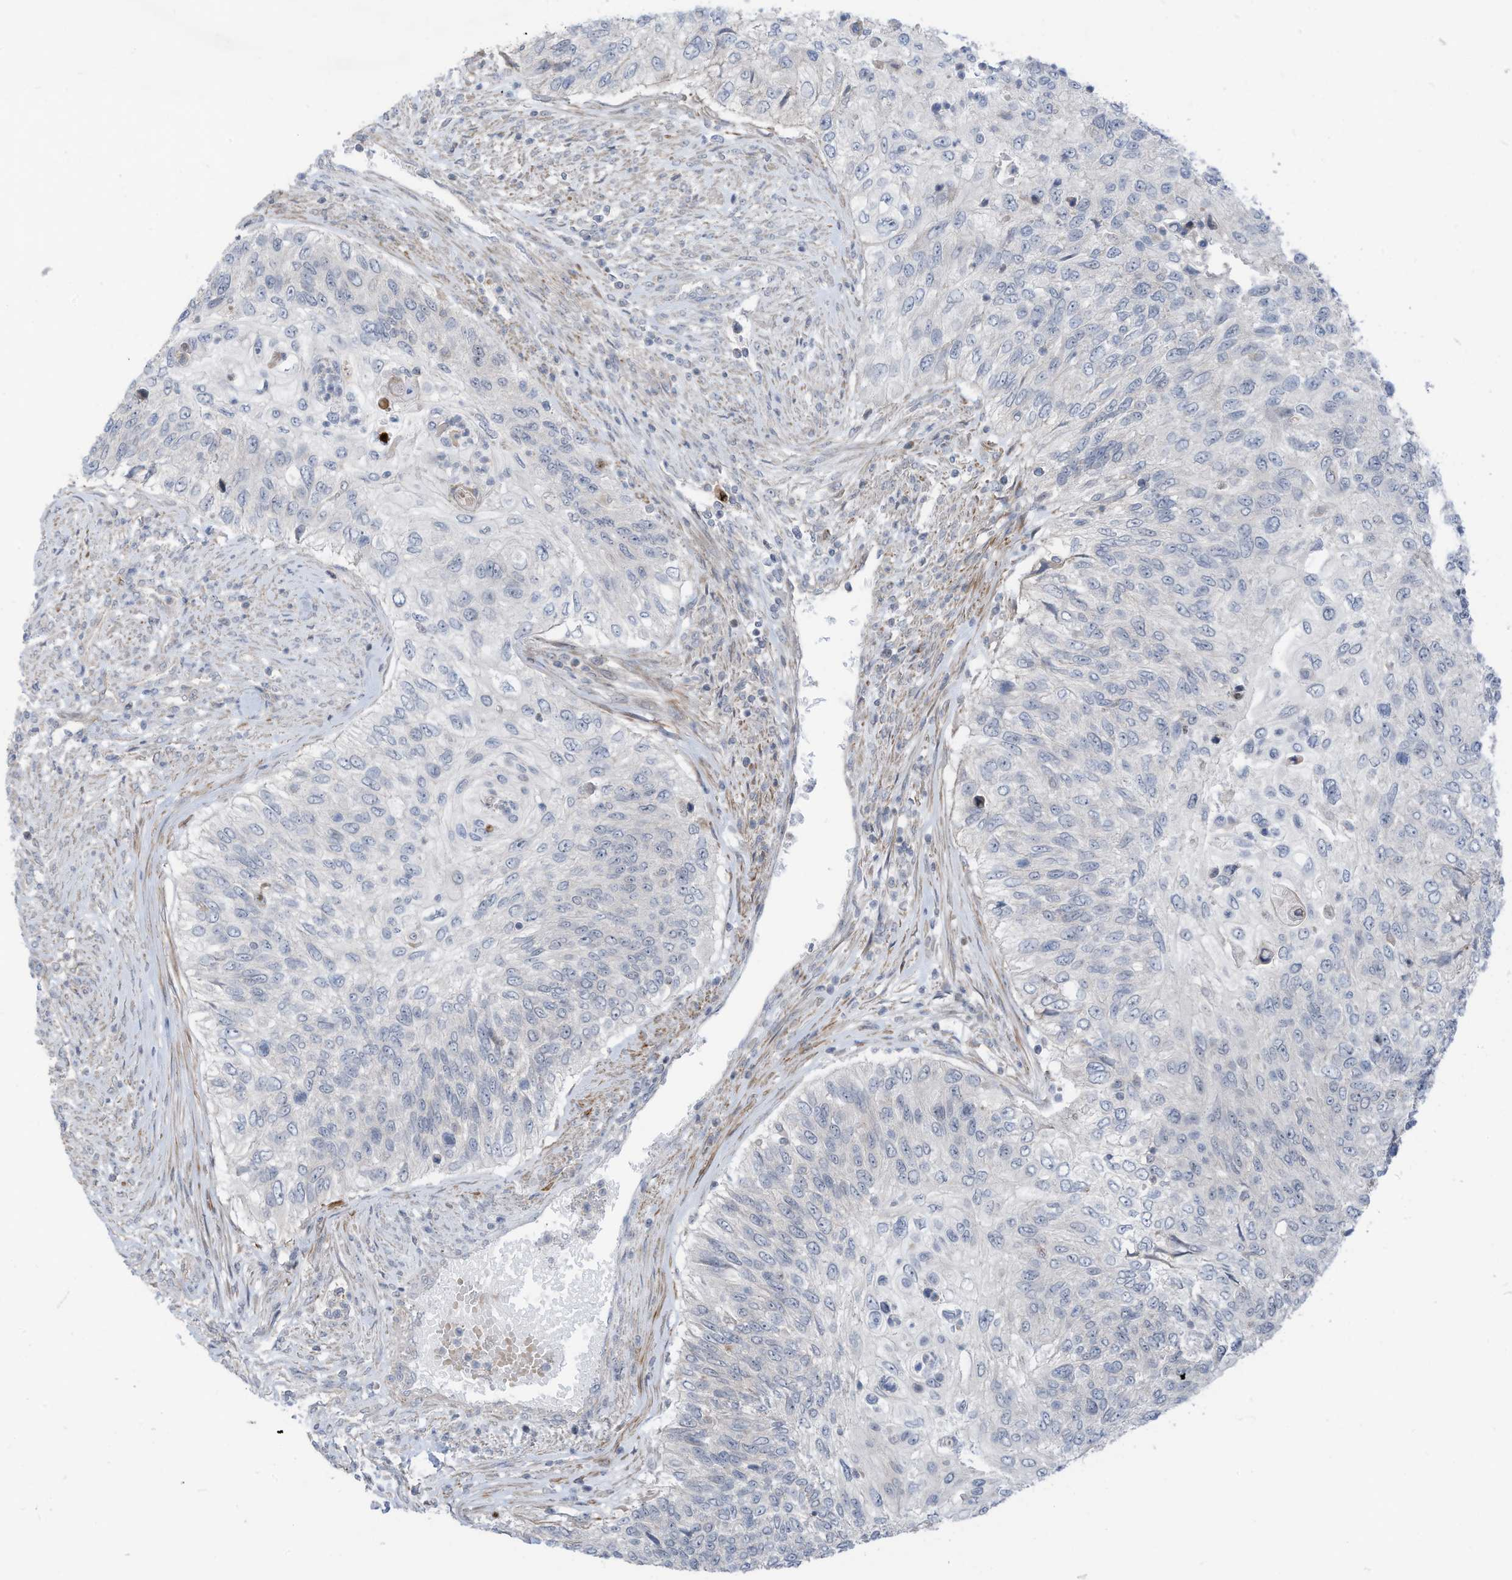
{"staining": {"intensity": "negative", "quantity": "none", "location": "none"}, "tissue": "urothelial cancer", "cell_type": "Tumor cells", "image_type": "cancer", "snomed": [{"axis": "morphology", "description": "Urothelial carcinoma, High grade"}, {"axis": "topography", "description": "Urinary bladder"}], "caption": "Tumor cells show no significant staining in urothelial cancer.", "gene": "GPATCH3", "patient": {"sex": "female", "age": 60}}